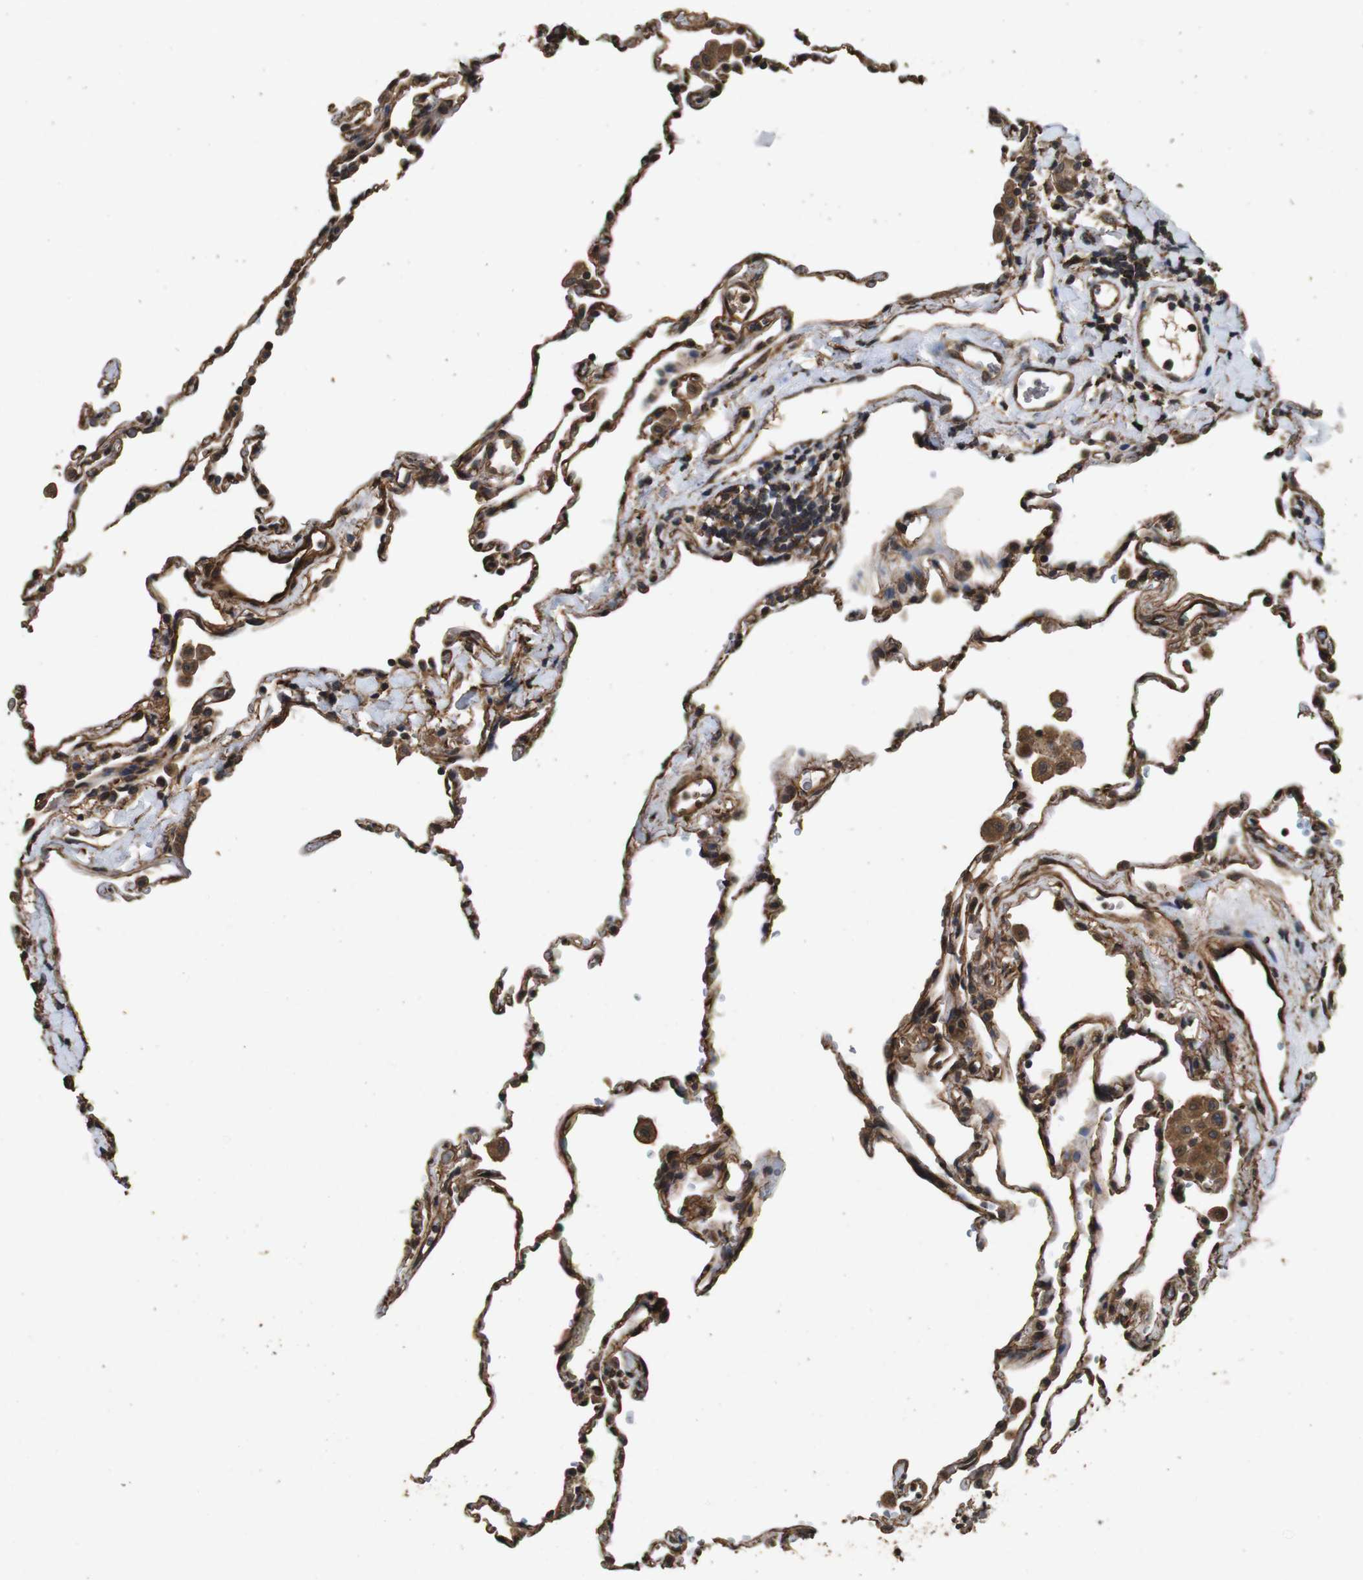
{"staining": {"intensity": "moderate", "quantity": ">75%", "location": "cytoplasmic/membranous"}, "tissue": "lung", "cell_type": "Alveolar cells", "image_type": "normal", "snomed": [{"axis": "morphology", "description": "Normal tissue, NOS"}, {"axis": "topography", "description": "Lung"}], "caption": "Normal lung displays moderate cytoplasmic/membranous positivity in about >75% of alveolar cells The staining is performed using DAB (3,3'-diaminobenzidine) brown chromogen to label protein expression. The nuclei are counter-stained blue using hematoxylin..", "gene": "CNPY4", "patient": {"sex": "male", "age": 59}}